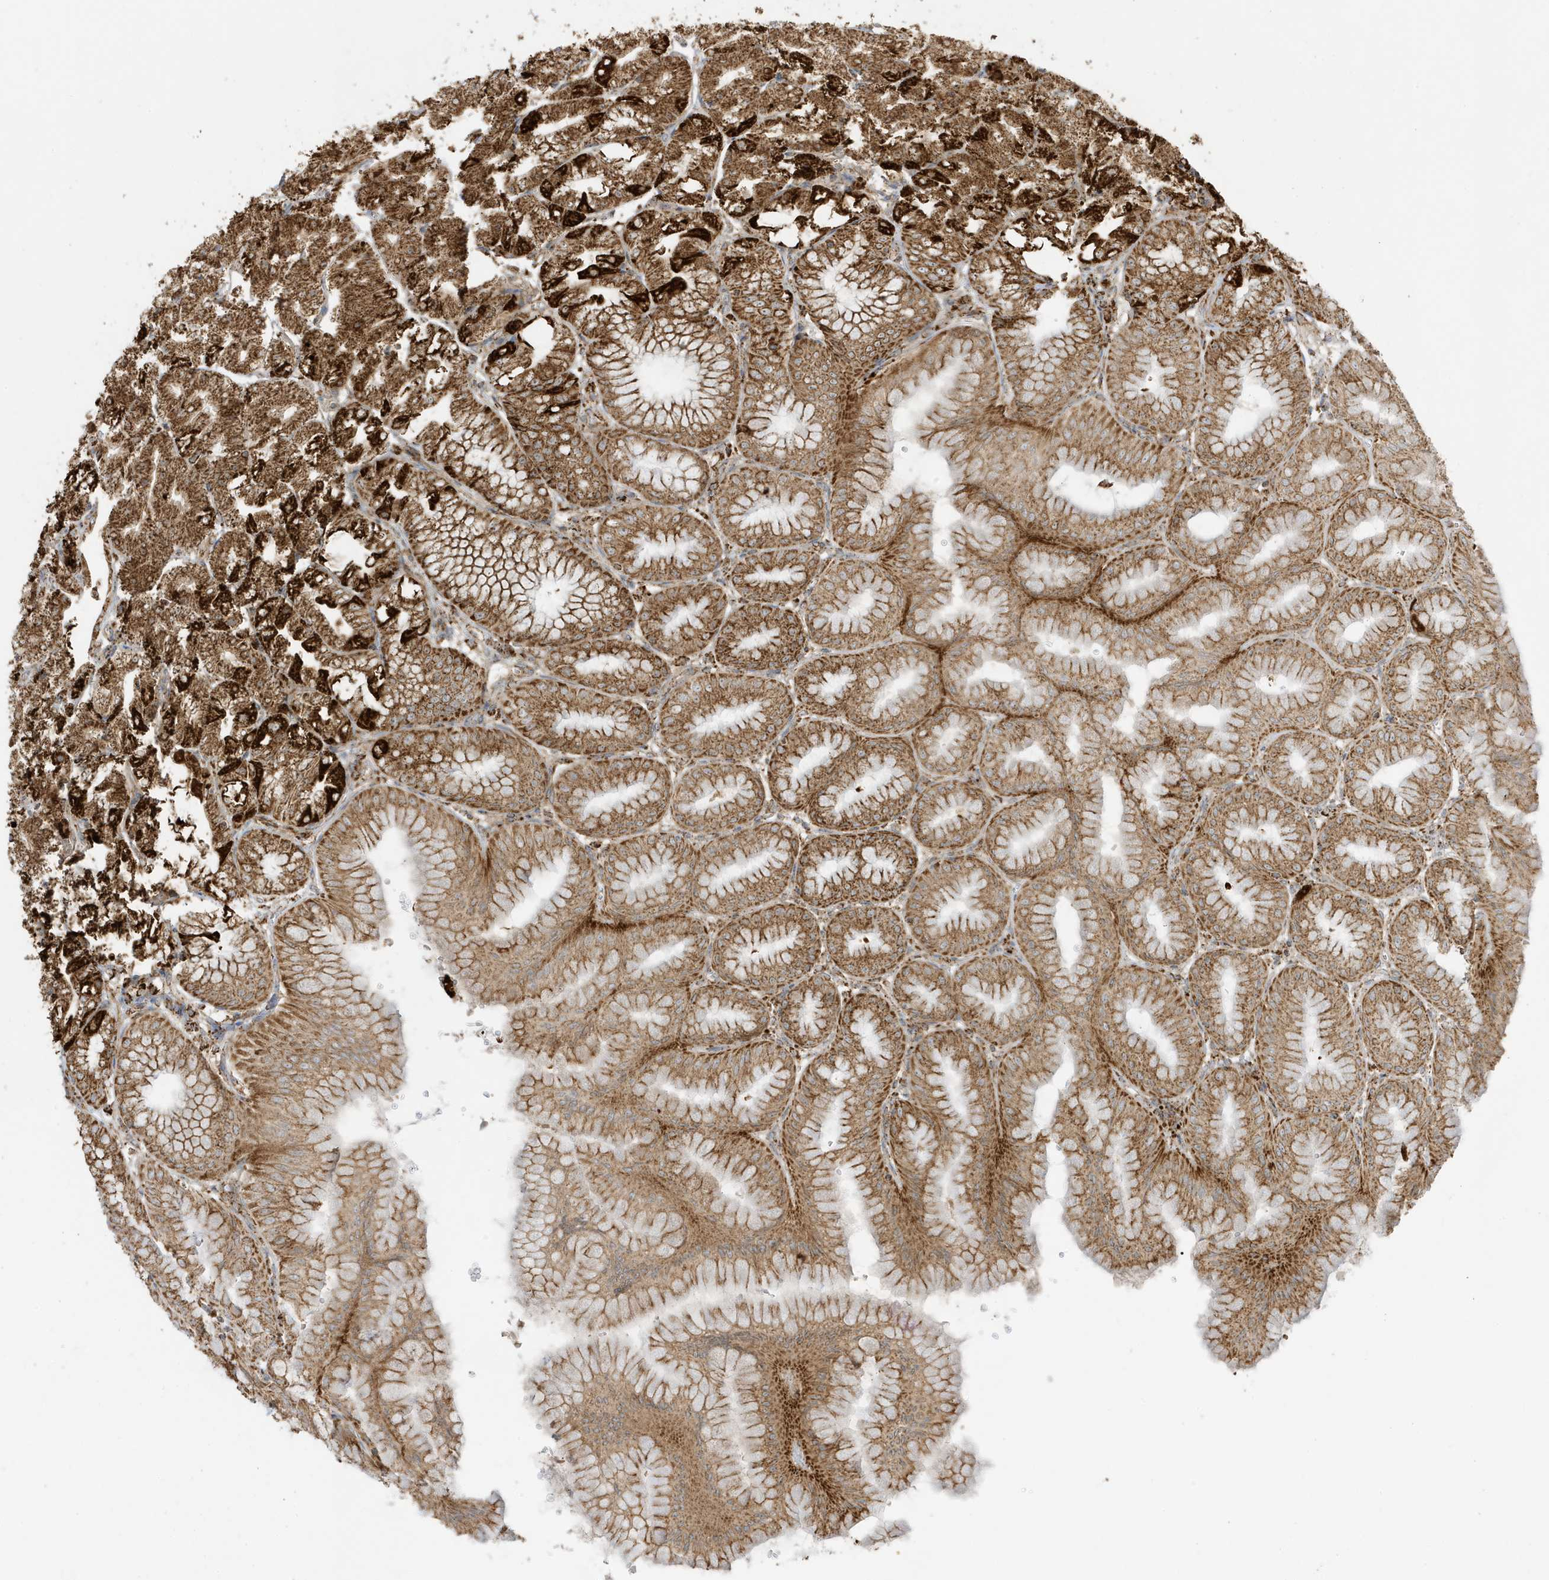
{"staining": {"intensity": "strong", "quantity": ">75%", "location": "cytoplasmic/membranous"}, "tissue": "stomach", "cell_type": "Glandular cells", "image_type": "normal", "snomed": [{"axis": "morphology", "description": "Normal tissue, NOS"}, {"axis": "topography", "description": "Stomach, lower"}], "caption": "Normal stomach exhibits strong cytoplasmic/membranous staining in about >75% of glandular cells, visualized by immunohistochemistry.", "gene": "ATP5ME", "patient": {"sex": "male", "age": 71}}